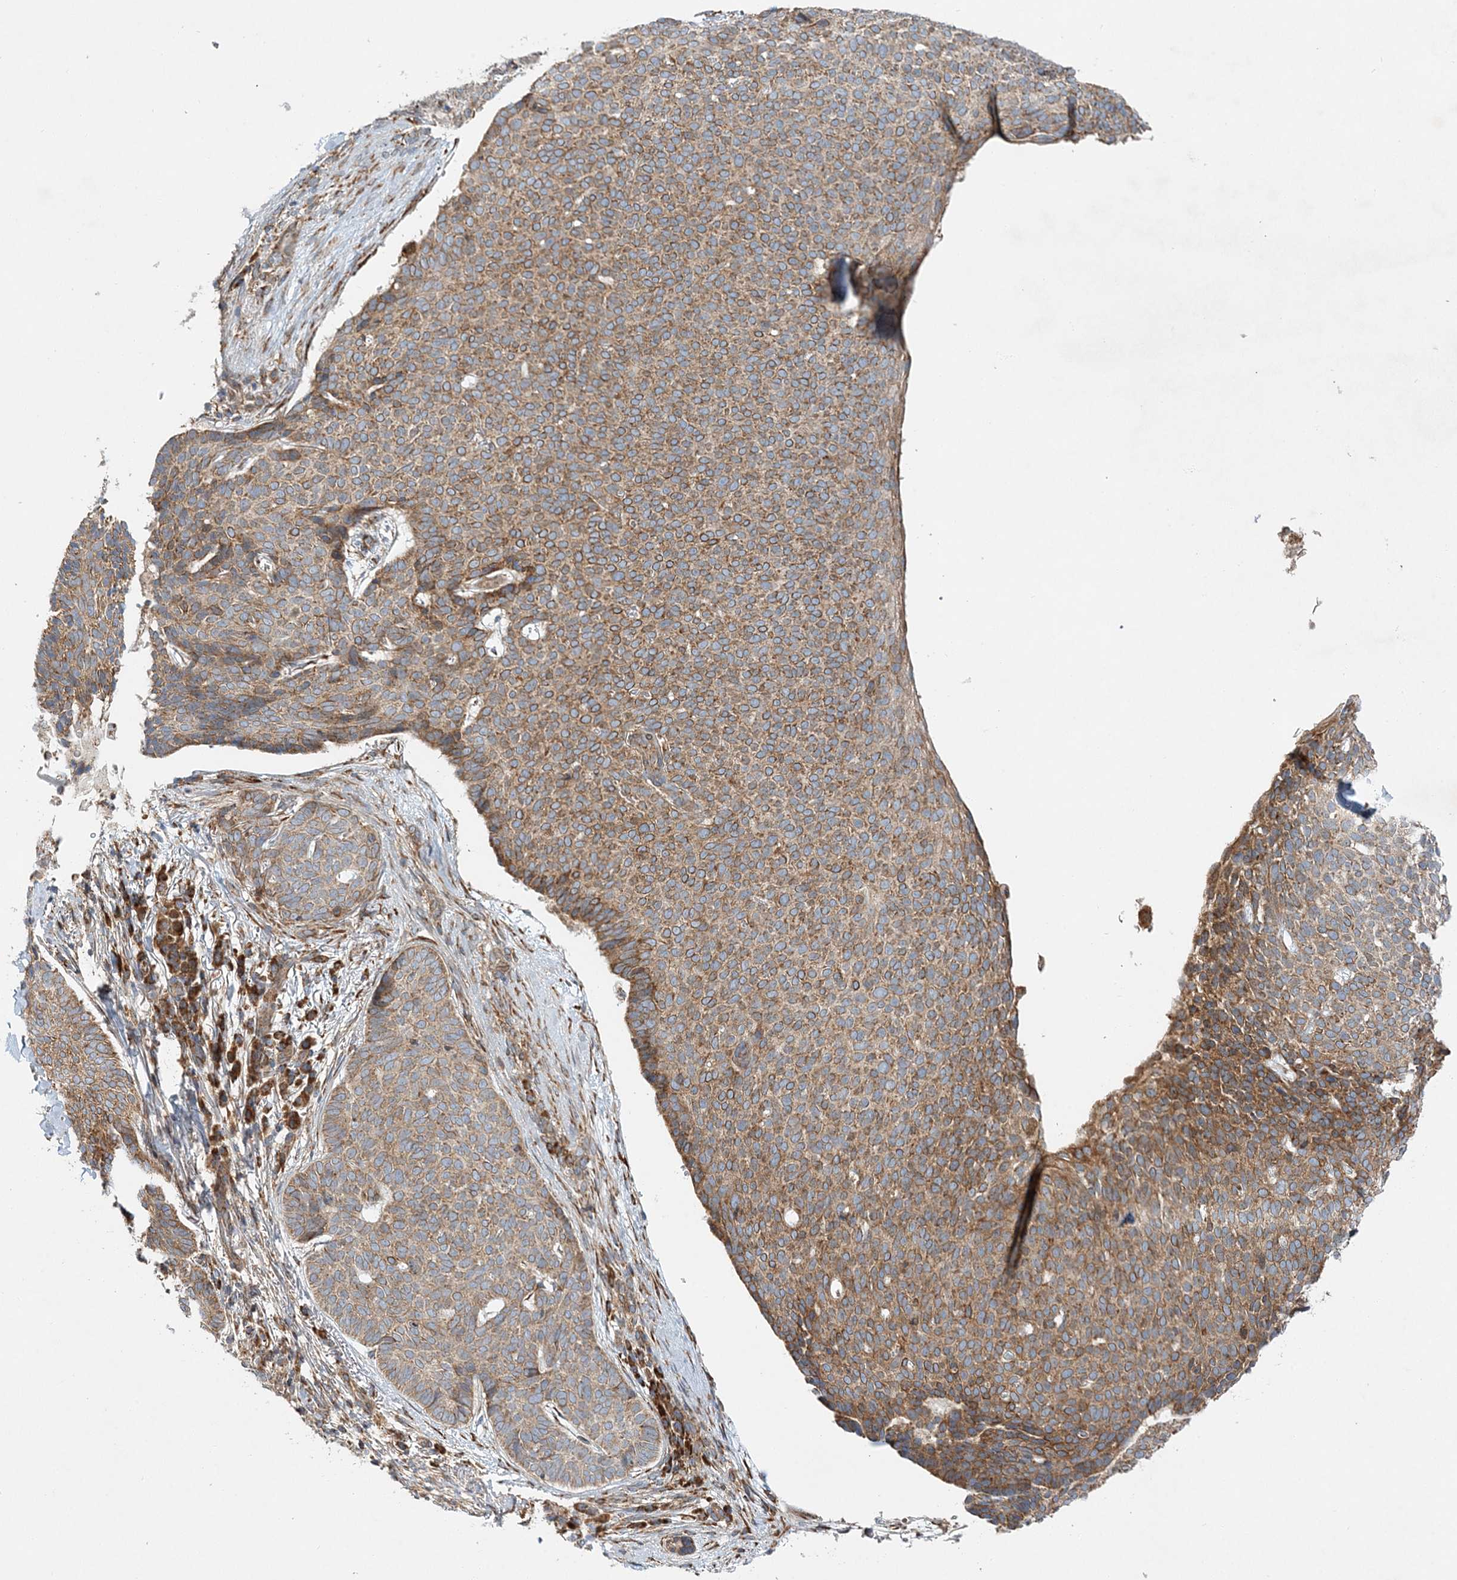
{"staining": {"intensity": "moderate", "quantity": ">75%", "location": "cytoplasmic/membranous"}, "tissue": "skin cancer", "cell_type": "Tumor cells", "image_type": "cancer", "snomed": [{"axis": "morphology", "description": "Normal tissue, NOS"}, {"axis": "morphology", "description": "Basal cell carcinoma"}, {"axis": "topography", "description": "Skin"}], "caption": "High-magnification brightfield microscopy of skin basal cell carcinoma stained with DAB (brown) and counterstained with hematoxylin (blue). tumor cells exhibit moderate cytoplasmic/membranous positivity is seen in about>75% of cells.", "gene": "ZFYVE16", "patient": {"sex": "male", "age": 50}}